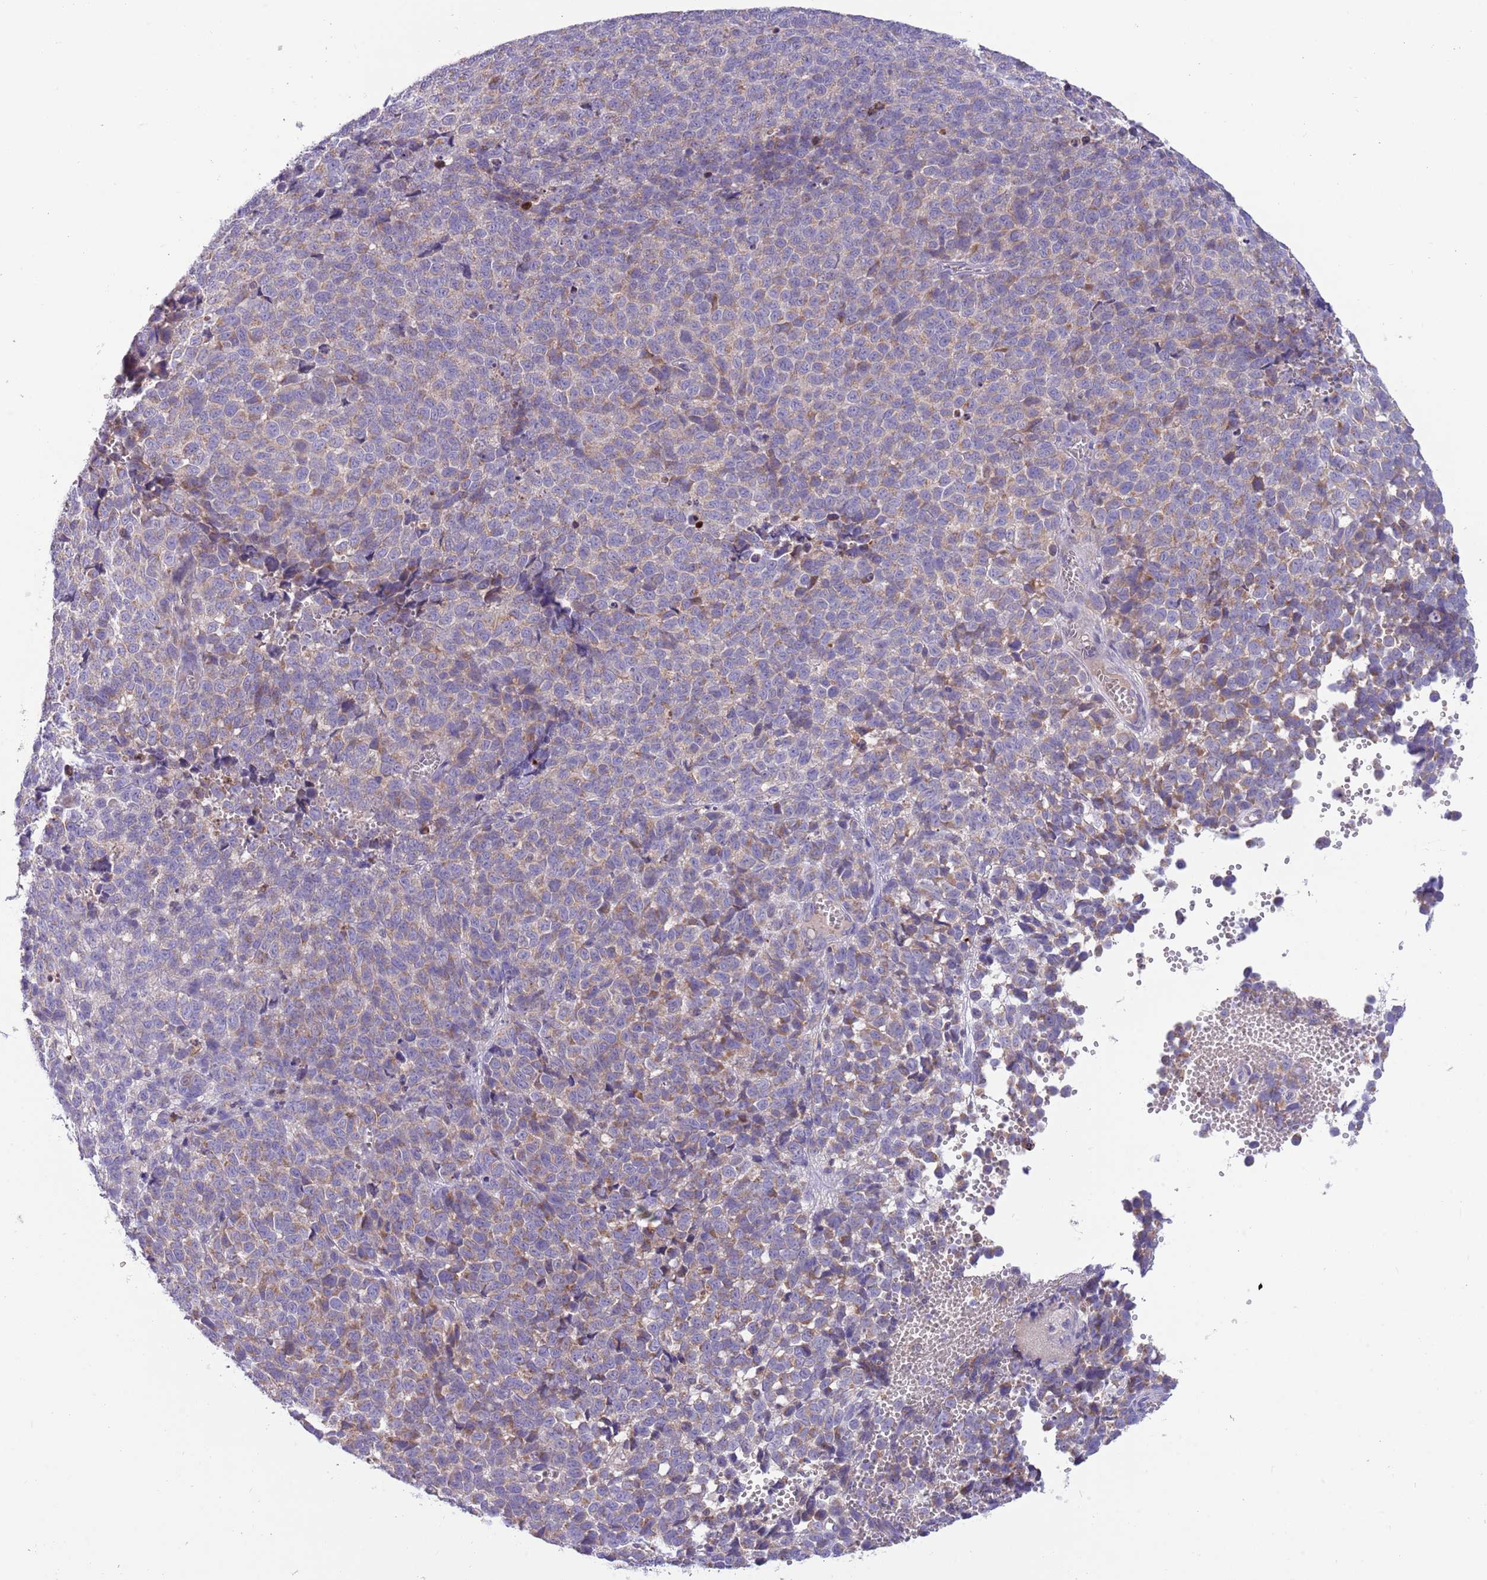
{"staining": {"intensity": "weak", "quantity": "25%-75%", "location": "cytoplasmic/membranous"}, "tissue": "melanoma", "cell_type": "Tumor cells", "image_type": "cancer", "snomed": [{"axis": "morphology", "description": "Malignant melanoma, NOS"}, {"axis": "topography", "description": "Nose, NOS"}], "caption": "Malignant melanoma stained with a brown dye demonstrates weak cytoplasmic/membranous positive expression in about 25%-75% of tumor cells.", "gene": "DDHD1", "patient": {"sex": "female", "age": 48}}